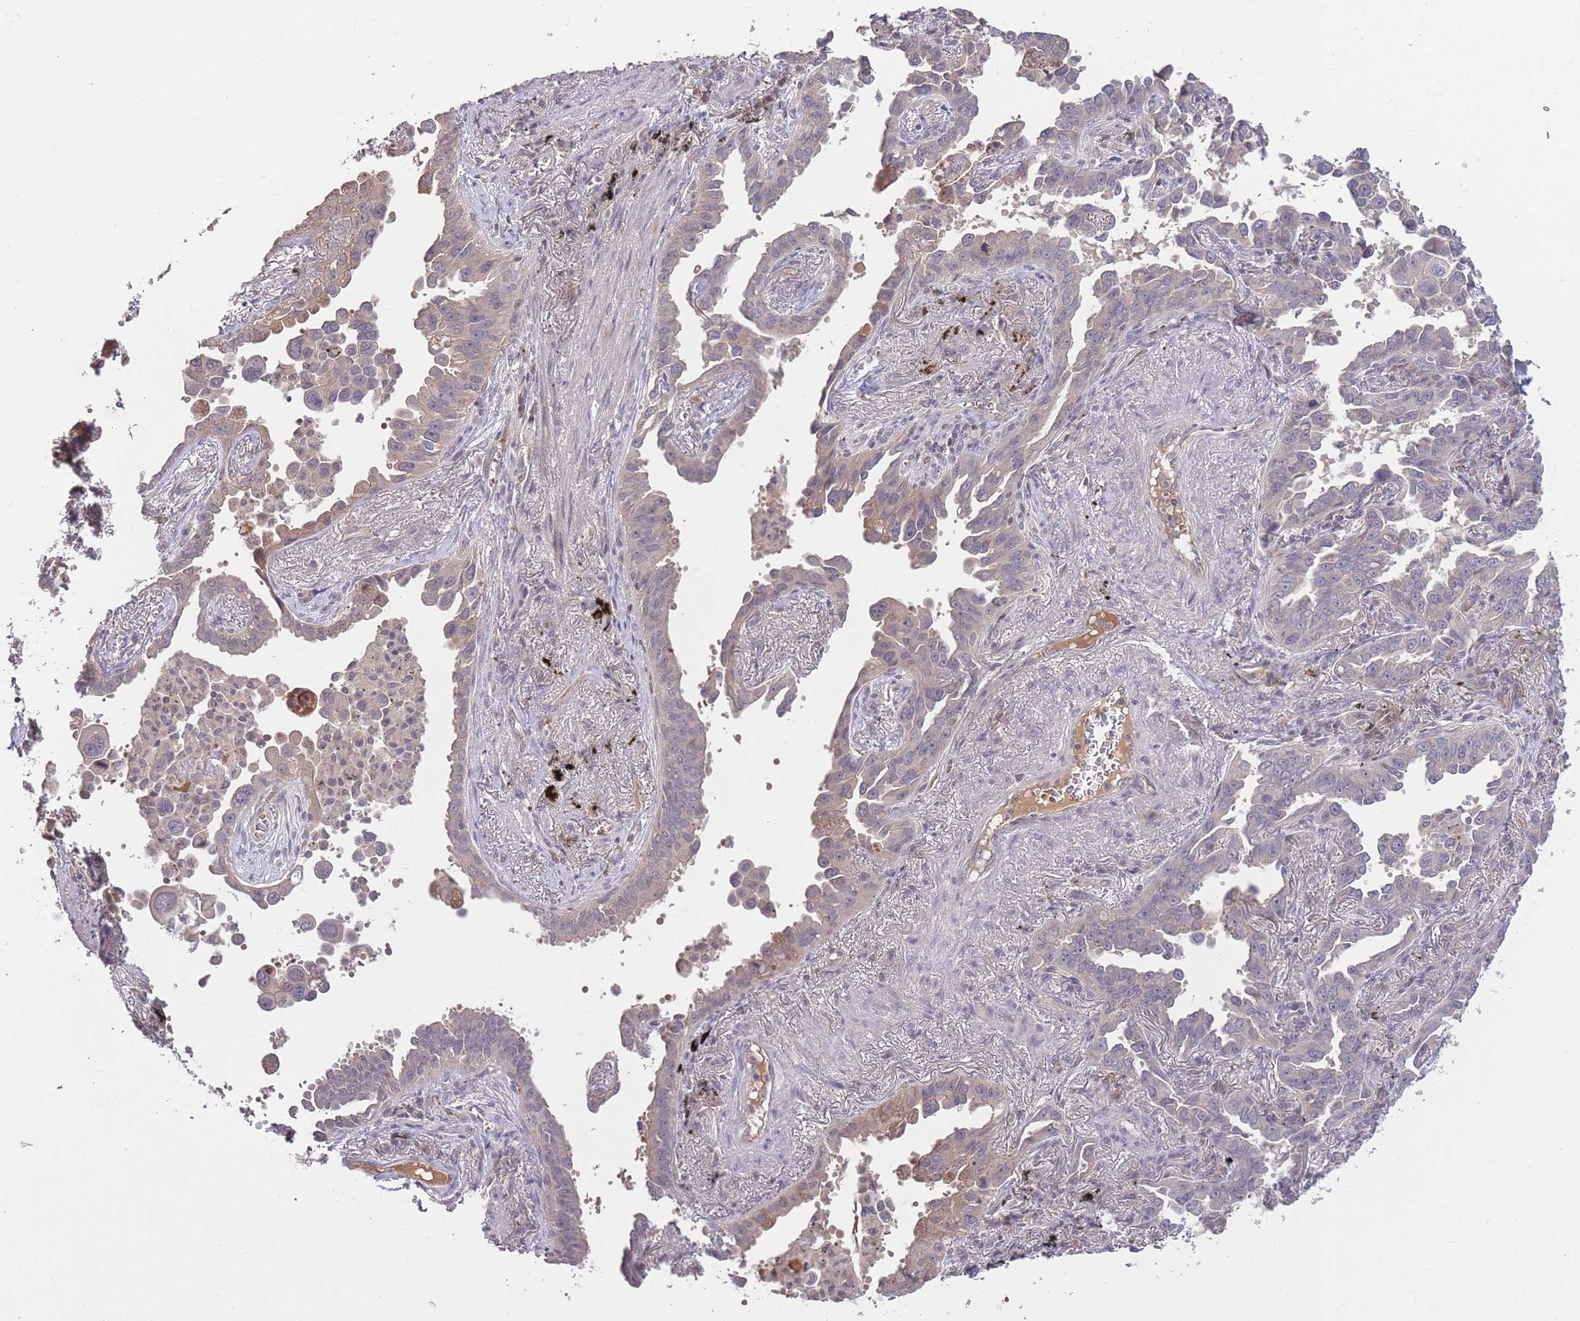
{"staining": {"intensity": "negative", "quantity": "none", "location": "none"}, "tissue": "lung cancer", "cell_type": "Tumor cells", "image_type": "cancer", "snomed": [{"axis": "morphology", "description": "Adenocarcinoma, NOS"}, {"axis": "topography", "description": "Lung"}], "caption": "IHC photomicrograph of neoplastic tissue: lung cancer (adenocarcinoma) stained with DAB (3,3'-diaminobenzidine) shows no significant protein positivity in tumor cells.", "gene": "ADCYAP1R1", "patient": {"sex": "male", "age": 67}}